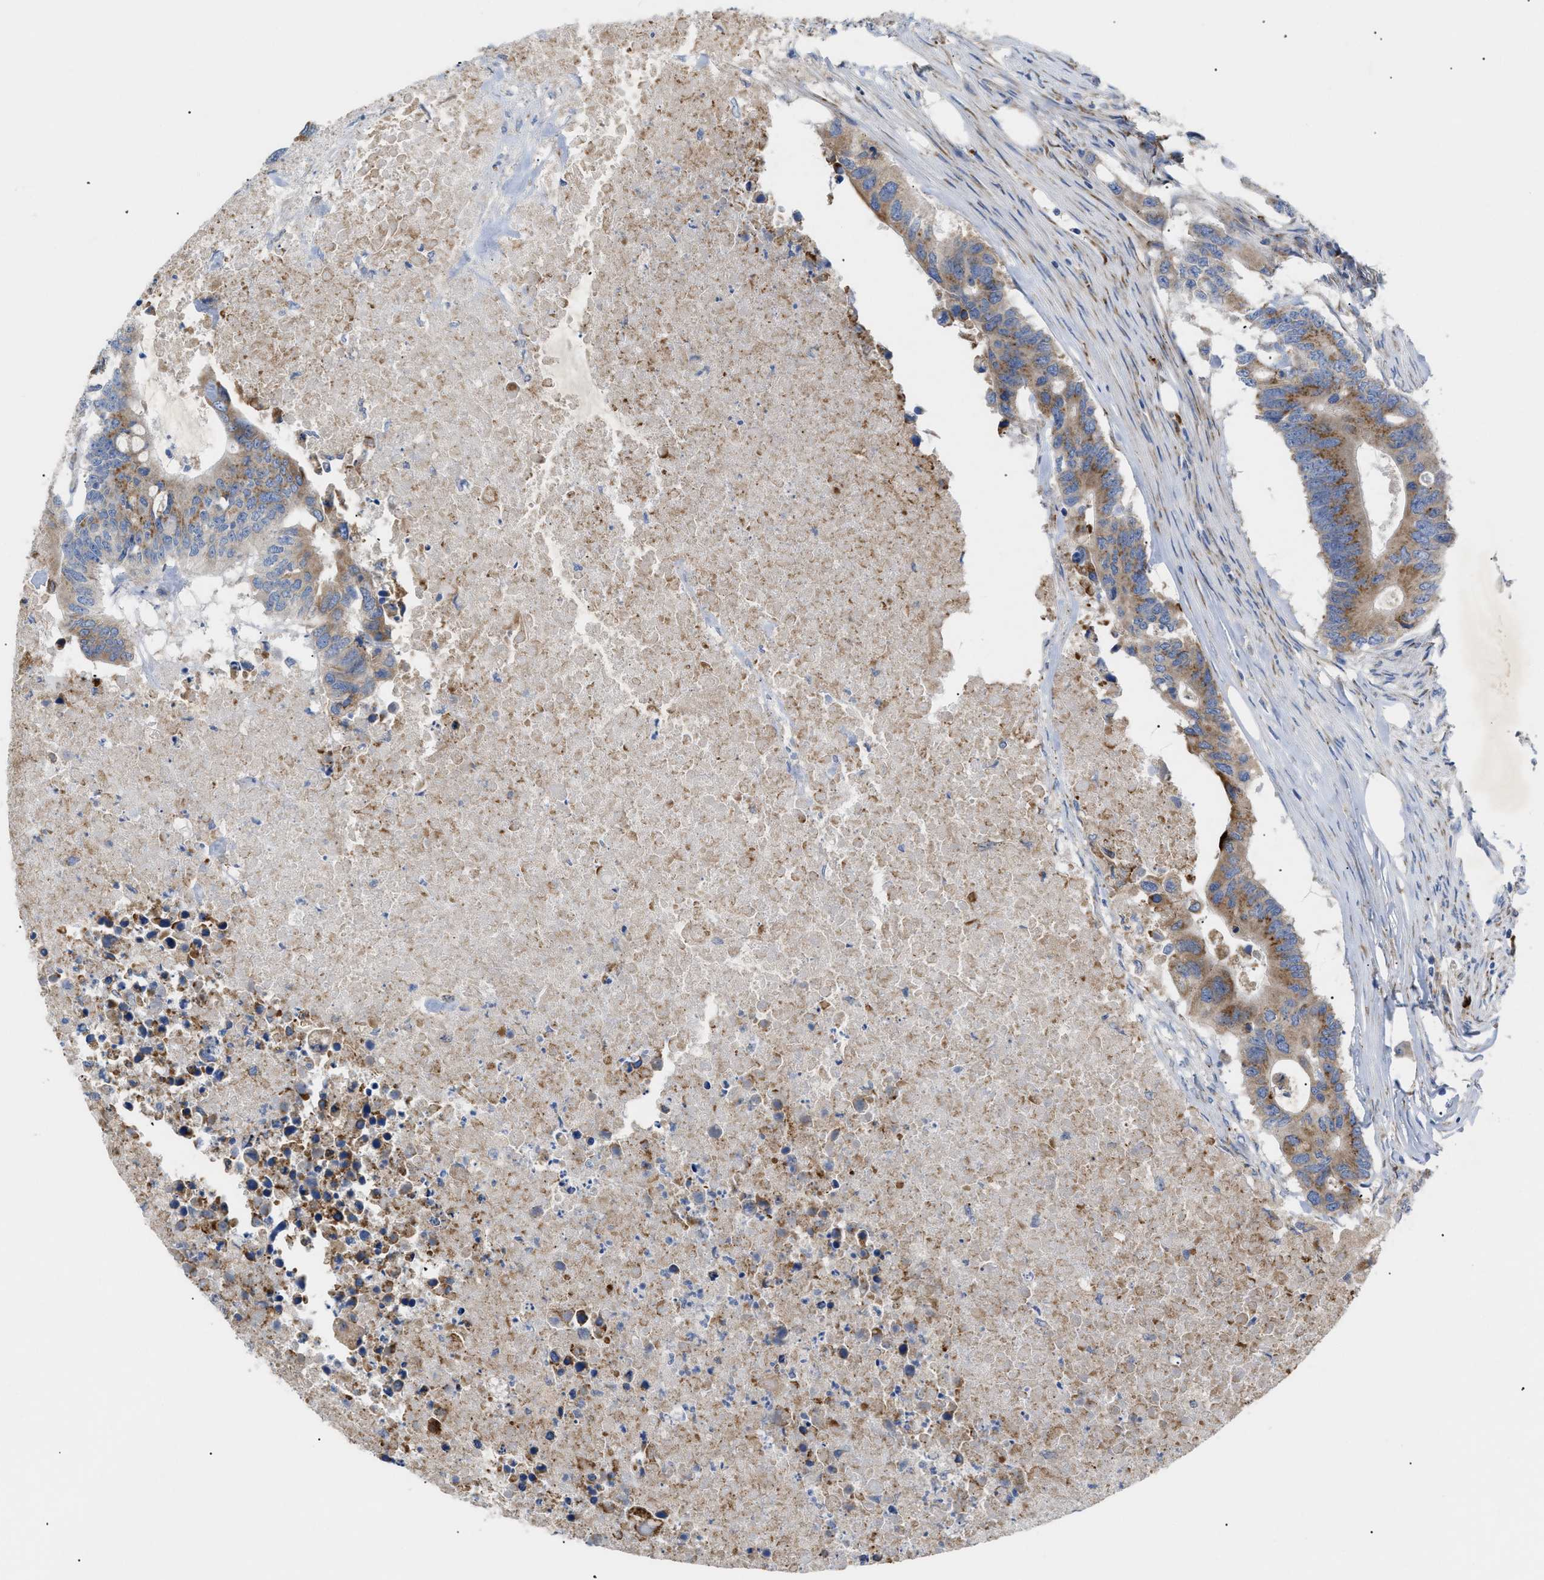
{"staining": {"intensity": "moderate", "quantity": ">75%", "location": "cytoplasmic/membranous"}, "tissue": "colorectal cancer", "cell_type": "Tumor cells", "image_type": "cancer", "snomed": [{"axis": "morphology", "description": "Adenocarcinoma, NOS"}, {"axis": "topography", "description": "Colon"}], "caption": "This image reveals immunohistochemistry staining of human colorectal adenocarcinoma, with medium moderate cytoplasmic/membranous staining in about >75% of tumor cells.", "gene": "SLC50A1", "patient": {"sex": "male", "age": 71}}